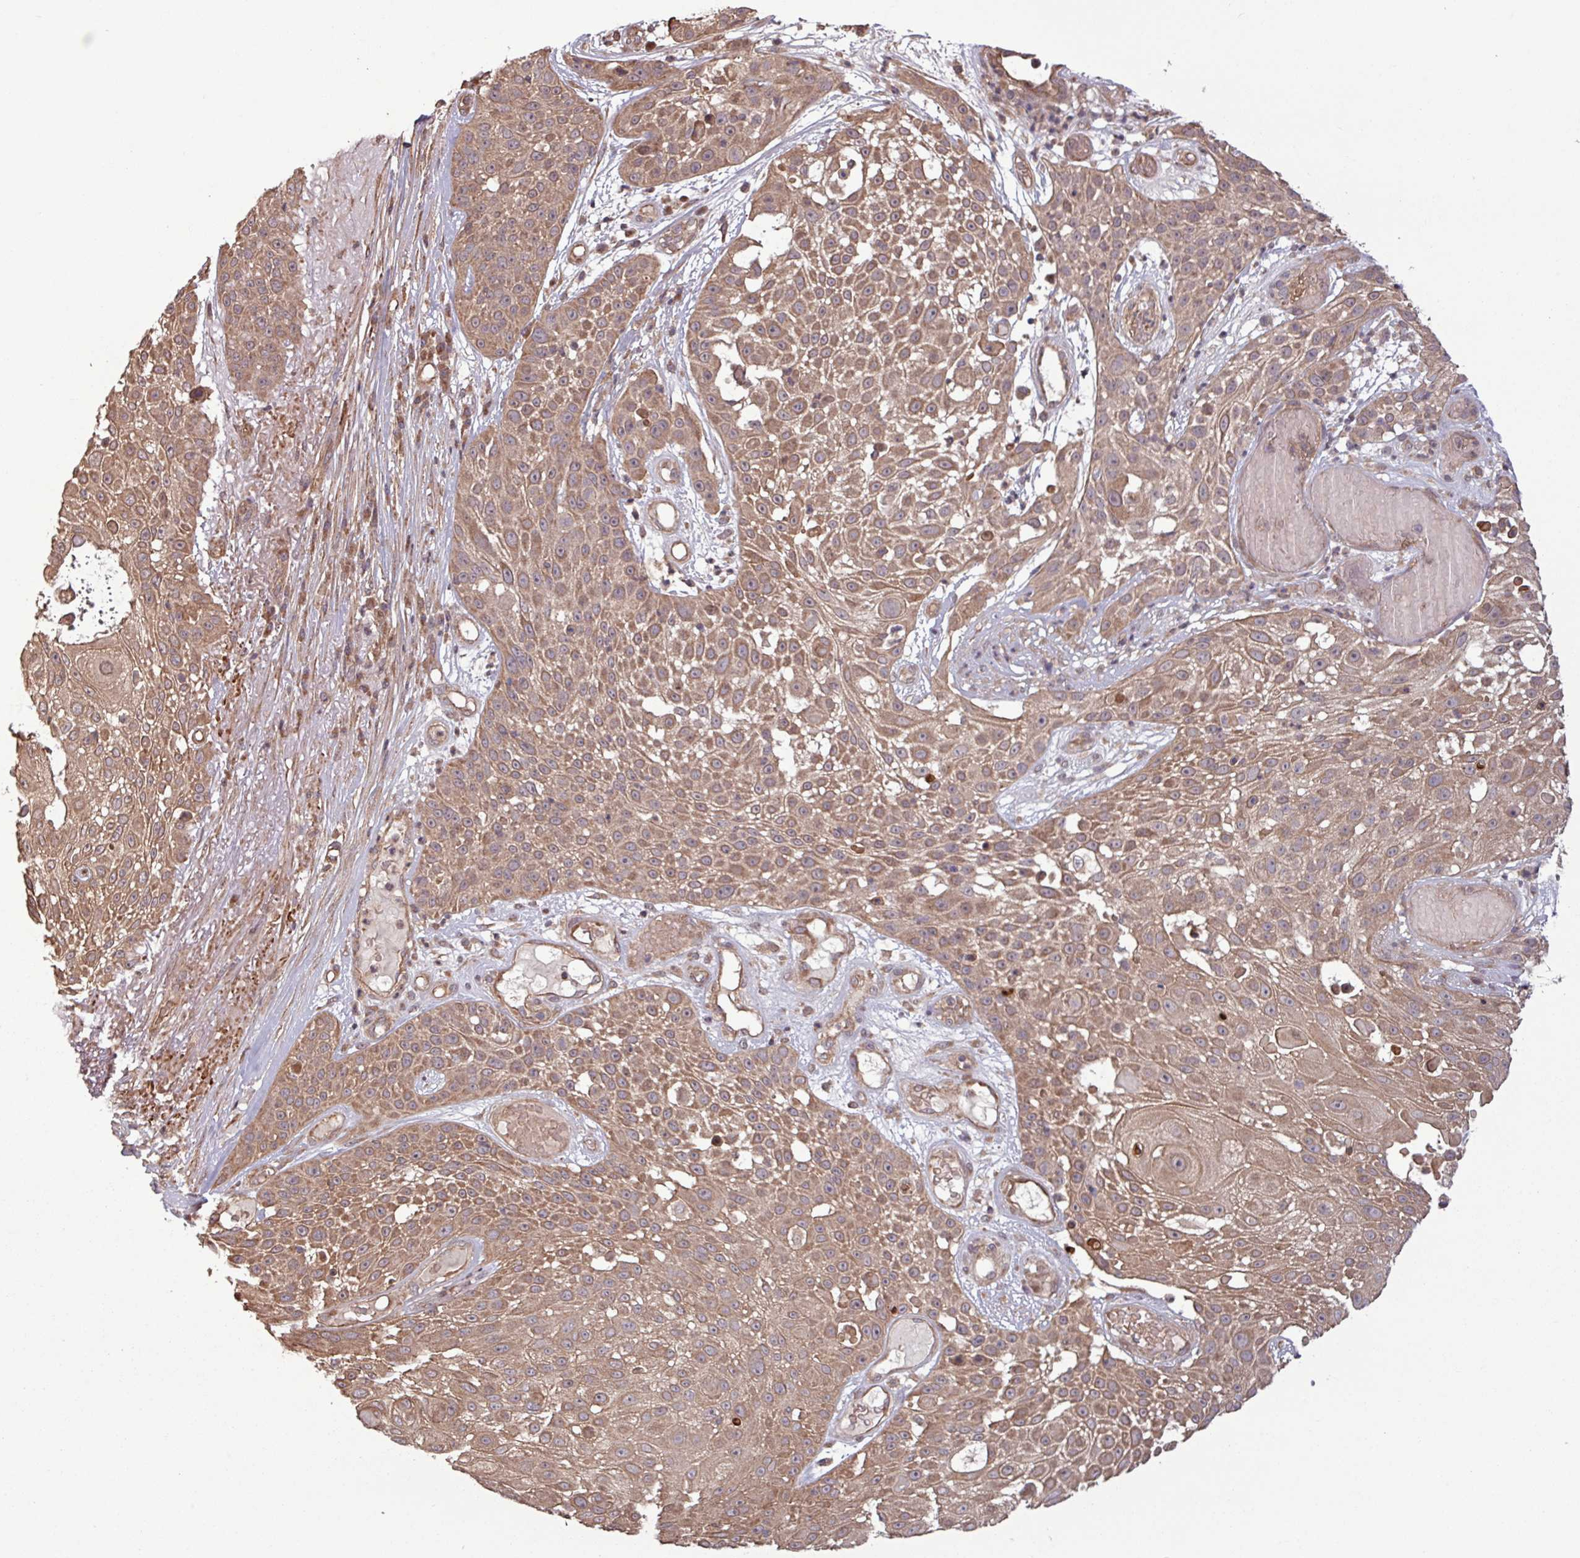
{"staining": {"intensity": "moderate", "quantity": ">75%", "location": "cytoplasmic/membranous"}, "tissue": "skin cancer", "cell_type": "Tumor cells", "image_type": "cancer", "snomed": [{"axis": "morphology", "description": "Squamous cell carcinoma, NOS"}, {"axis": "topography", "description": "Skin"}], "caption": "A brown stain labels moderate cytoplasmic/membranous positivity of a protein in human skin squamous cell carcinoma tumor cells.", "gene": "TRABD2A", "patient": {"sex": "female", "age": 86}}